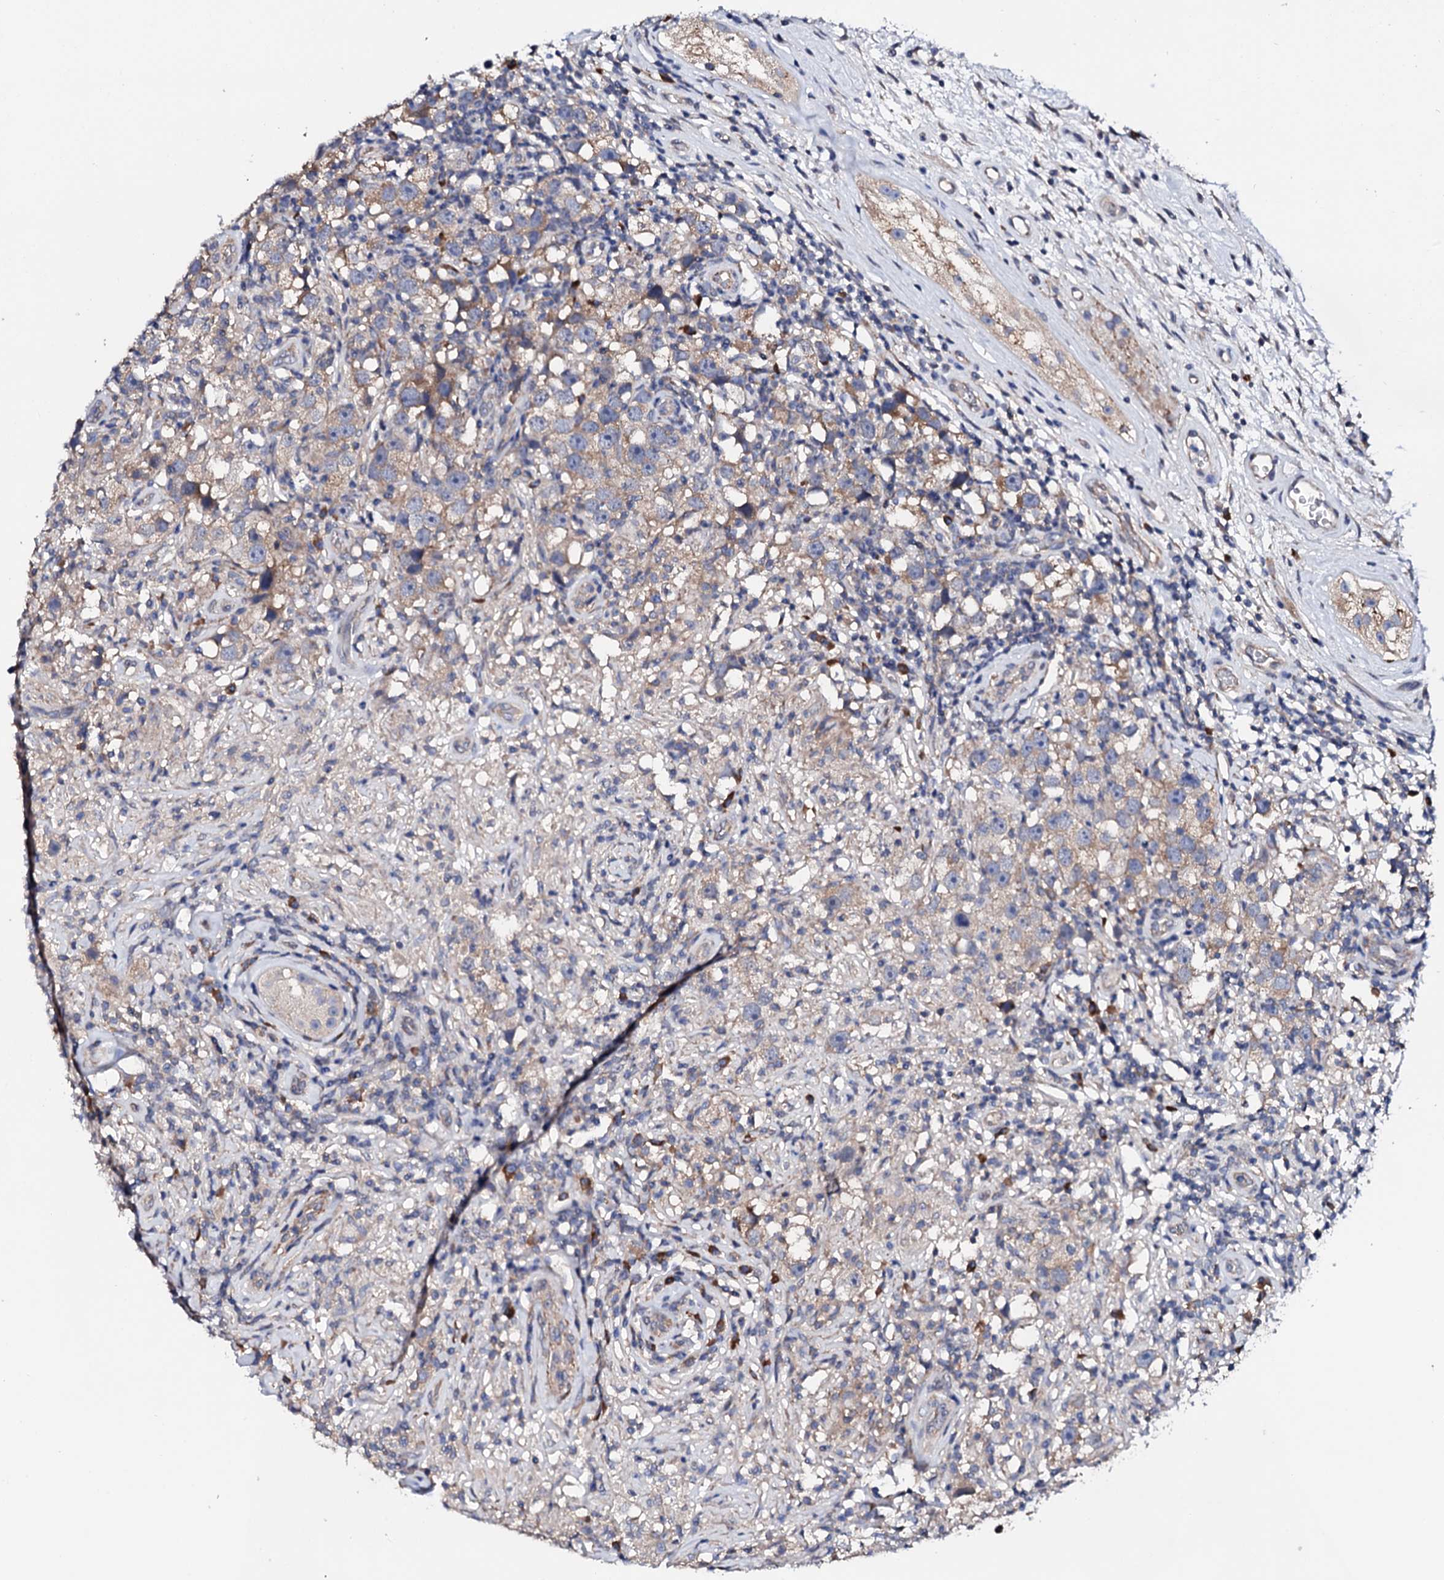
{"staining": {"intensity": "weak", "quantity": "25%-75%", "location": "cytoplasmic/membranous"}, "tissue": "testis cancer", "cell_type": "Tumor cells", "image_type": "cancer", "snomed": [{"axis": "morphology", "description": "Seminoma, NOS"}, {"axis": "topography", "description": "Testis"}], "caption": "Human seminoma (testis) stained with a brown dye shows weak cytoplasmic/membranous positive expression in approximately 25%-75% of tumor cells.", "gene": "NUP58", "patient": {"sex": "male", "age": 49}}